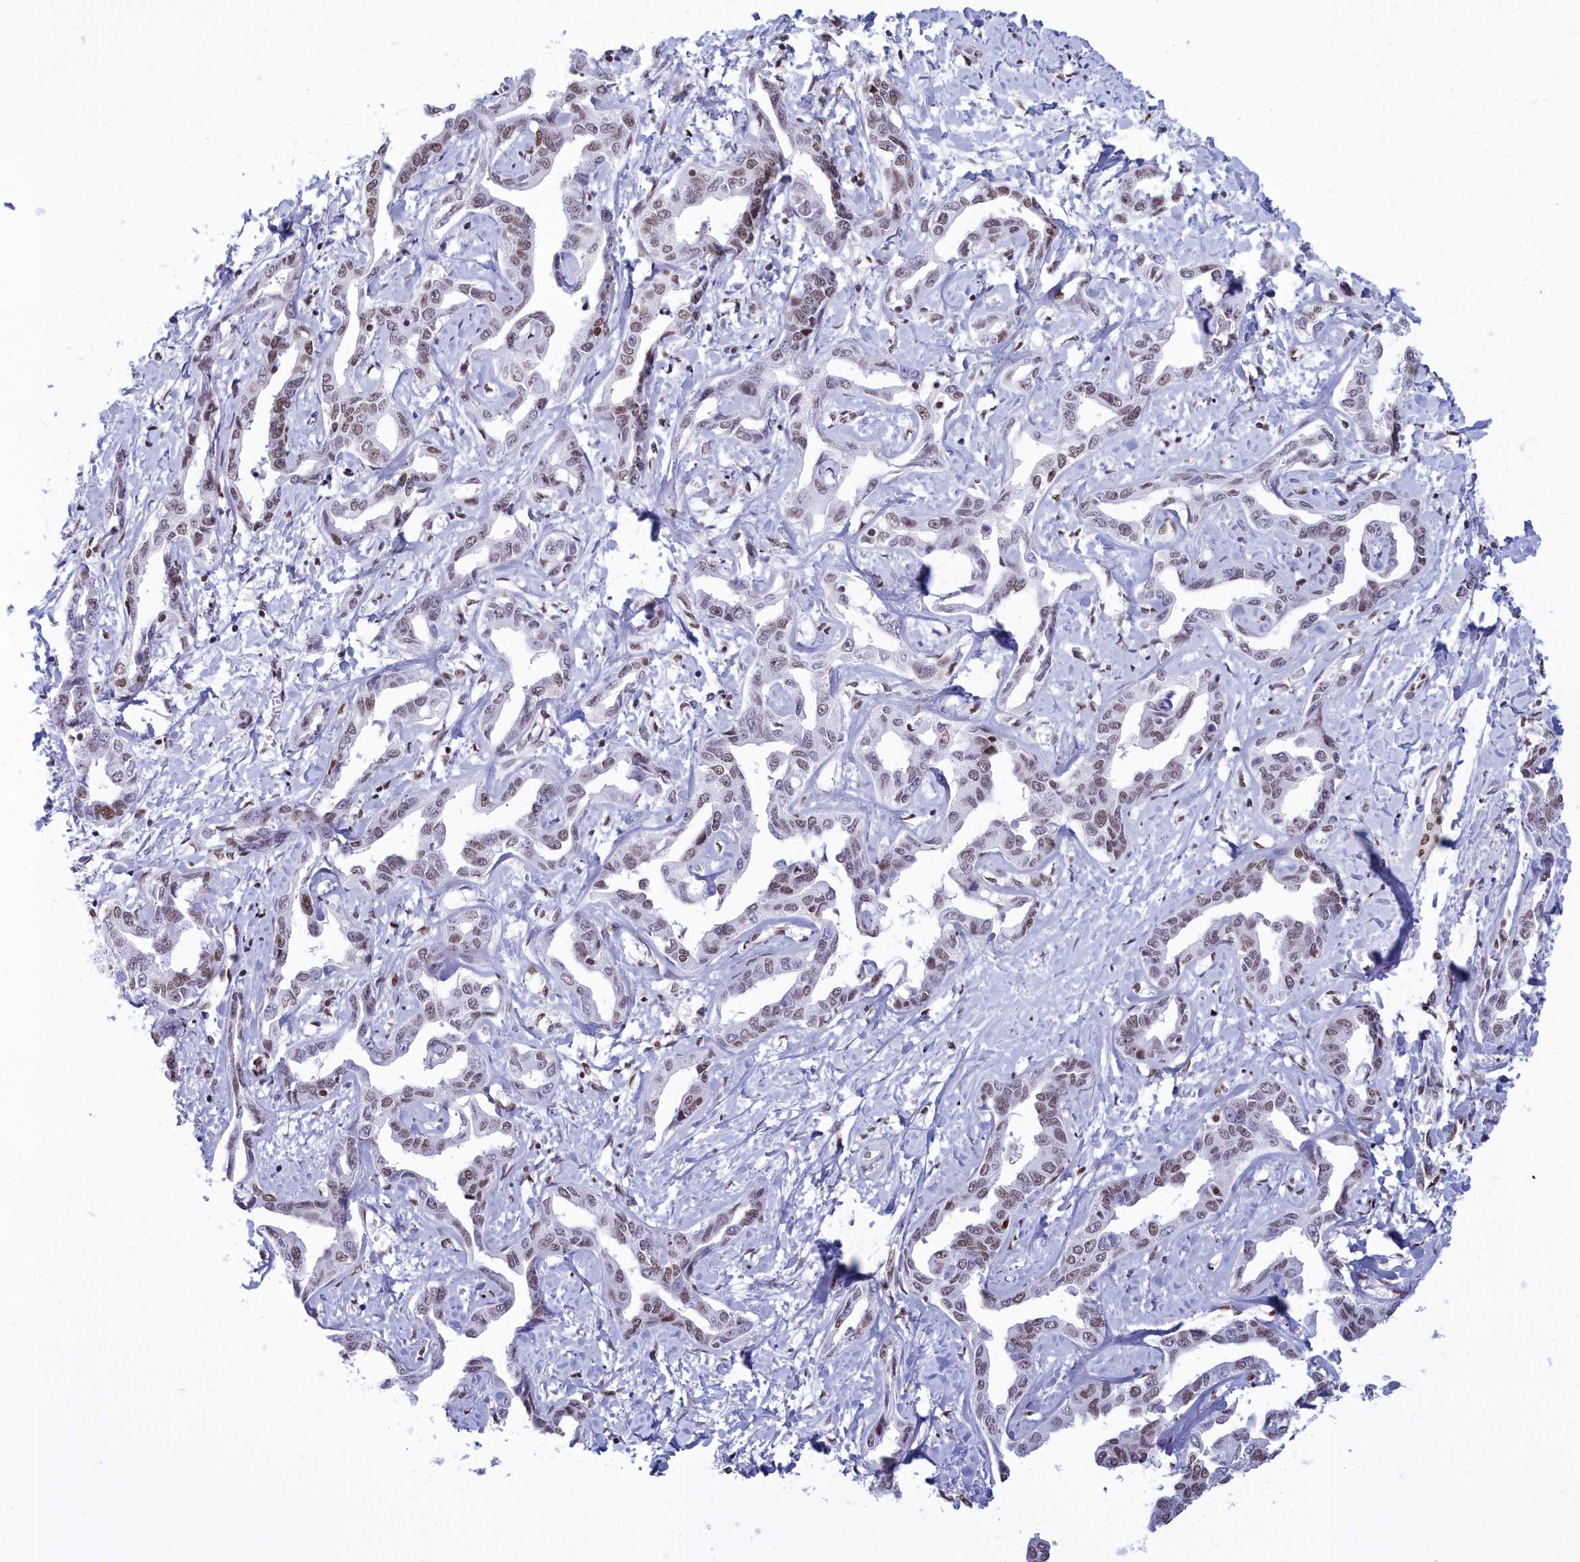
{"staining": {"intensity": "moderate", "quantity": ">75%", "location": "nuclear"}, "tissue": "liver cancer", "cell_type": "Tumor cells", "image_type": "cancer", "snomed": [{"axis": "morphology", "description": "Cholangiocarcinoma"}, {"axis": "topography", "description": "Liver"}], "caption": "A micrograph of human liver cancer stained for a protein demonstrates moderate nuclear brown staining in tumor cells.", "gene": "CDC26", "patient": {"sex": "male", "age": 59}}